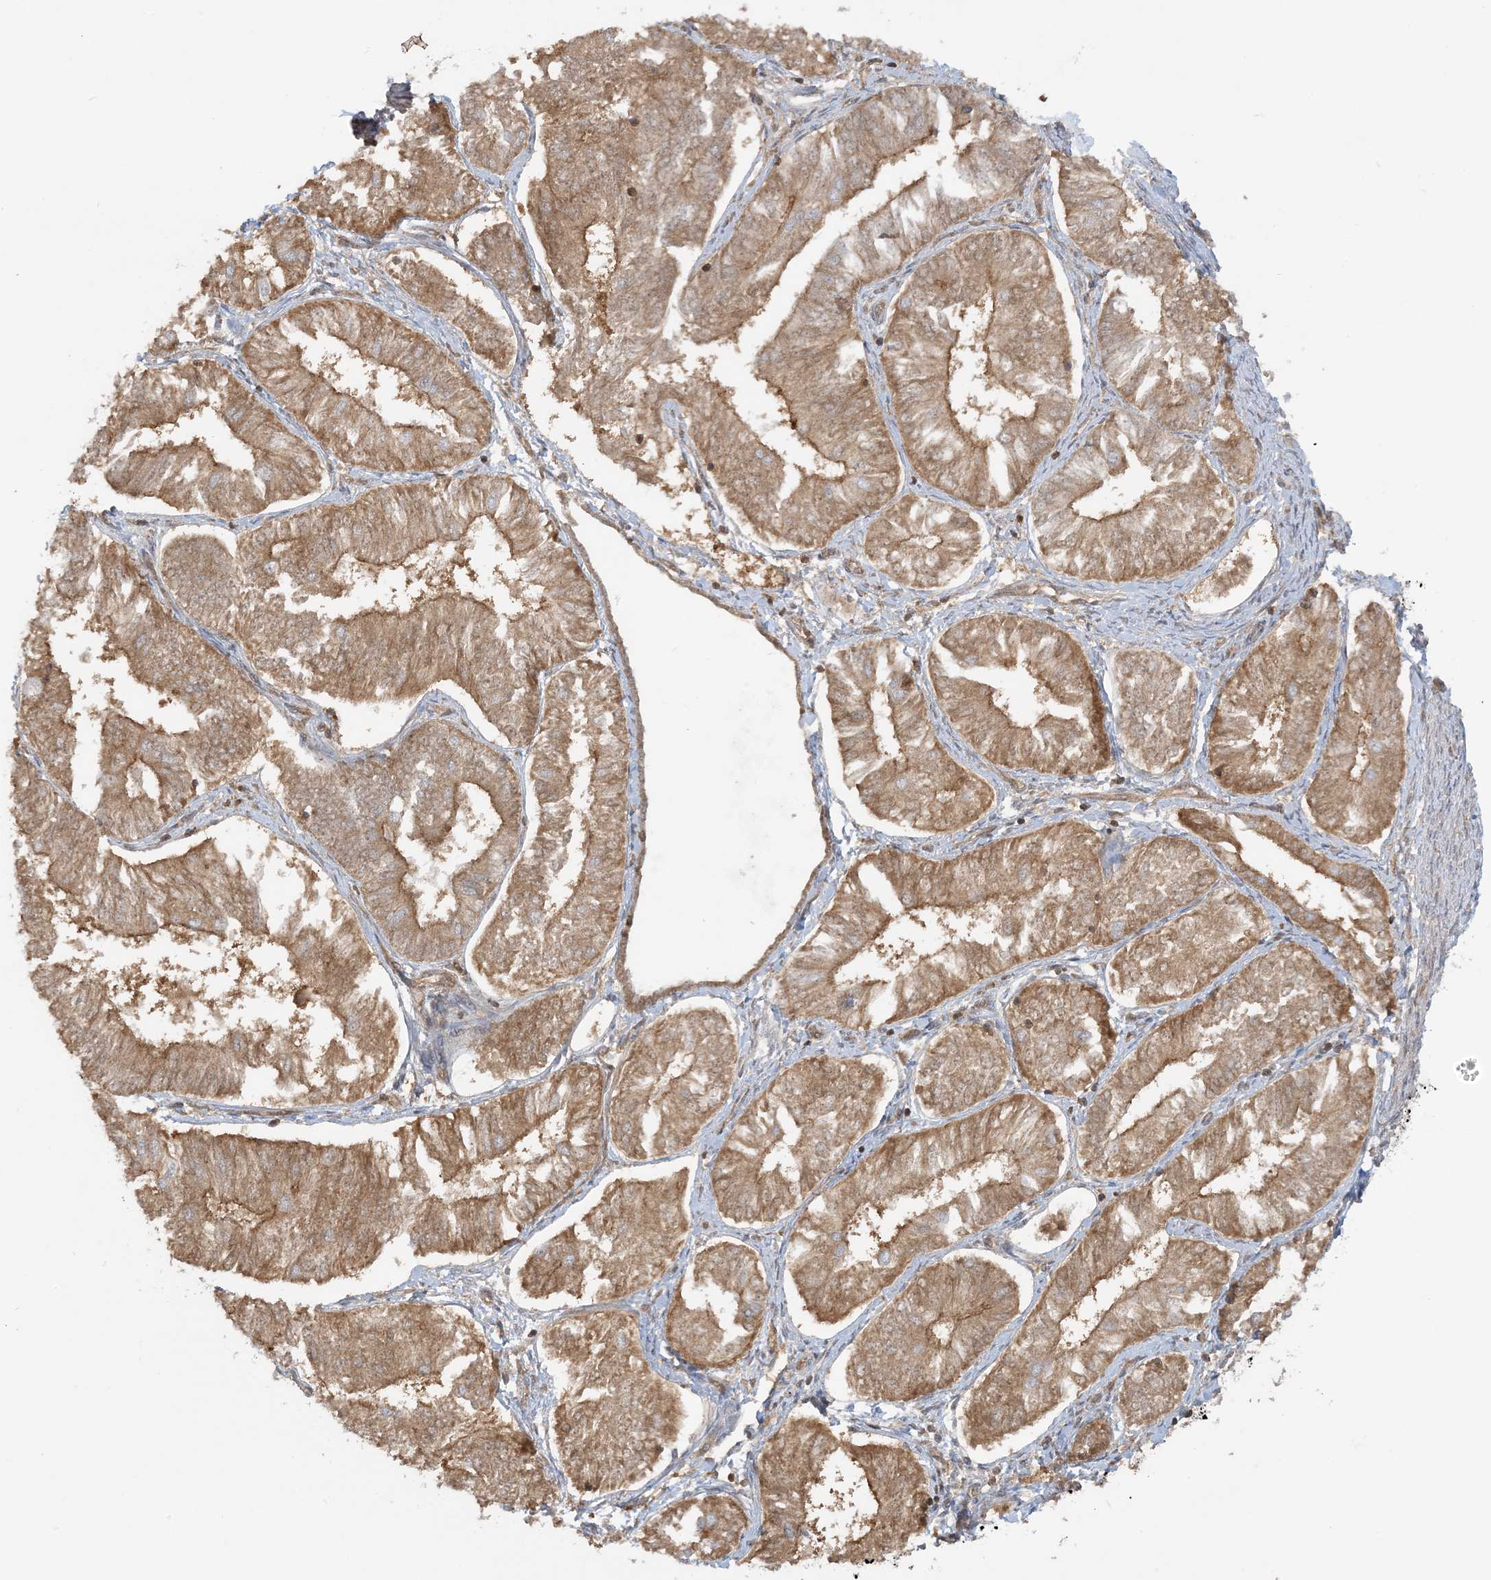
{"staining": {"intensity": "moderate", "quantity": ">75%", "location": "cytoplasmic/membranous,nuclear"}, "tissue": "endometrial cancer", "cell_type": "Tumor cells", "image_type": "cancer", "snomed": [{"axis": "morphology", "description": "Adenocarcinoma, NOS"}, {"axis": "topography", "description": "Endometrium"}], "caption": "Immunohistochemistry micrograph of human endometrial cancer stained for a protein (brown), which shows medium levels of moderate cytoplasmic/membranous and nuclear staining in approximately >75% of tumor cells.", "gene": "PPP1R7", "patient": {"sex": "female", "age": 58}}